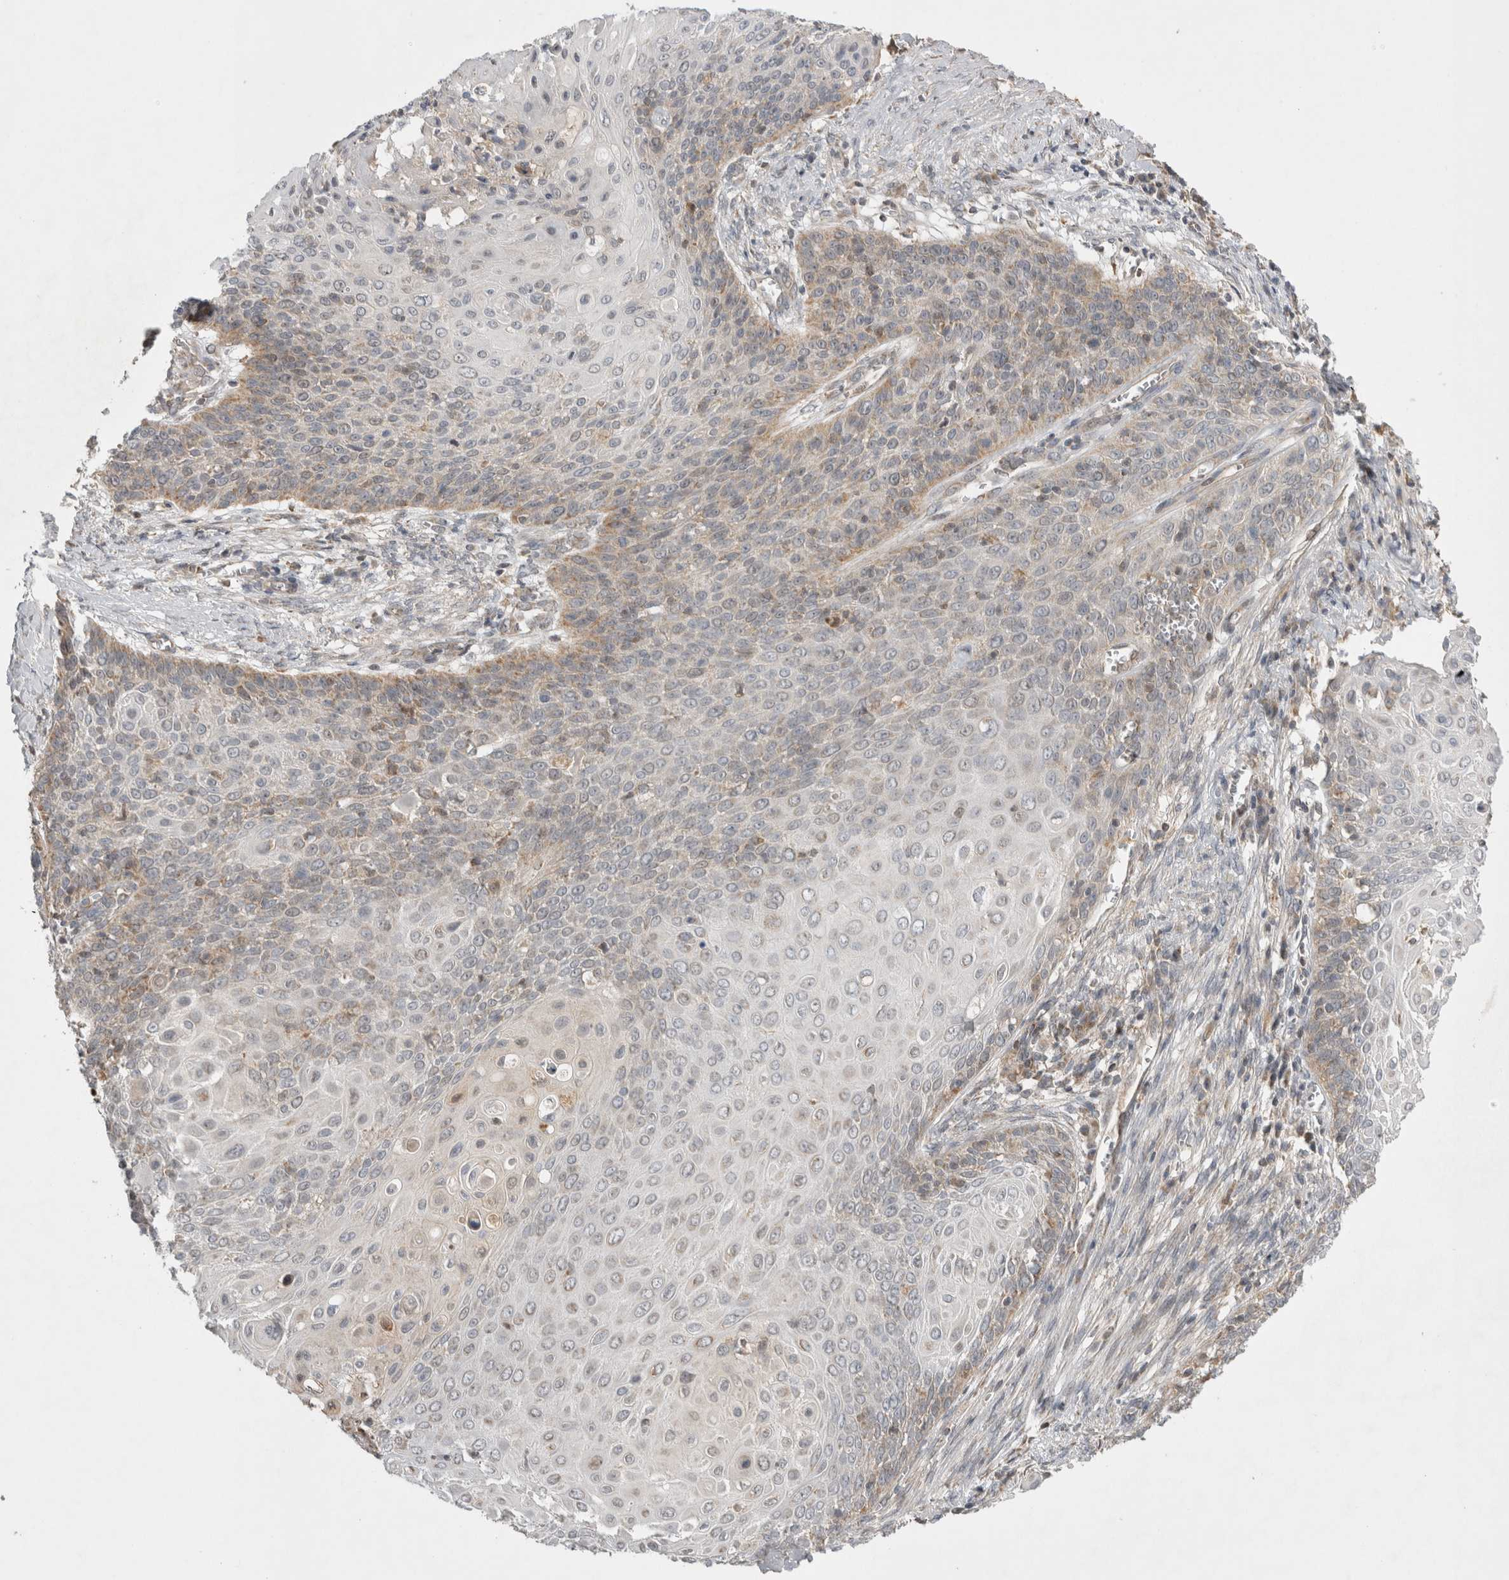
{"staining": {"intensity": "weak", "quantity": "<25%", "location": "cytoplasmic/membranous"}, "tissue": "cervical cancer", "cell_type": "Tumor cells", "image_type": "cancer", "snomed": [{"axis": "morphology", "description": "Squamous cell carcinoma, NOS"}, {"axis": "topography", "description": "Cervix"}], "caption": "The IHC photomicrograph has no significant positivity in tumor cells of cervical cancer (squamous cell carcinoma) tissue. (DAB (3,3'-diaminobenzidine) immunohistochemistry, high magnification).", "gene": "KCNIP1", "patient": {"sex": "female", "age": 39}}